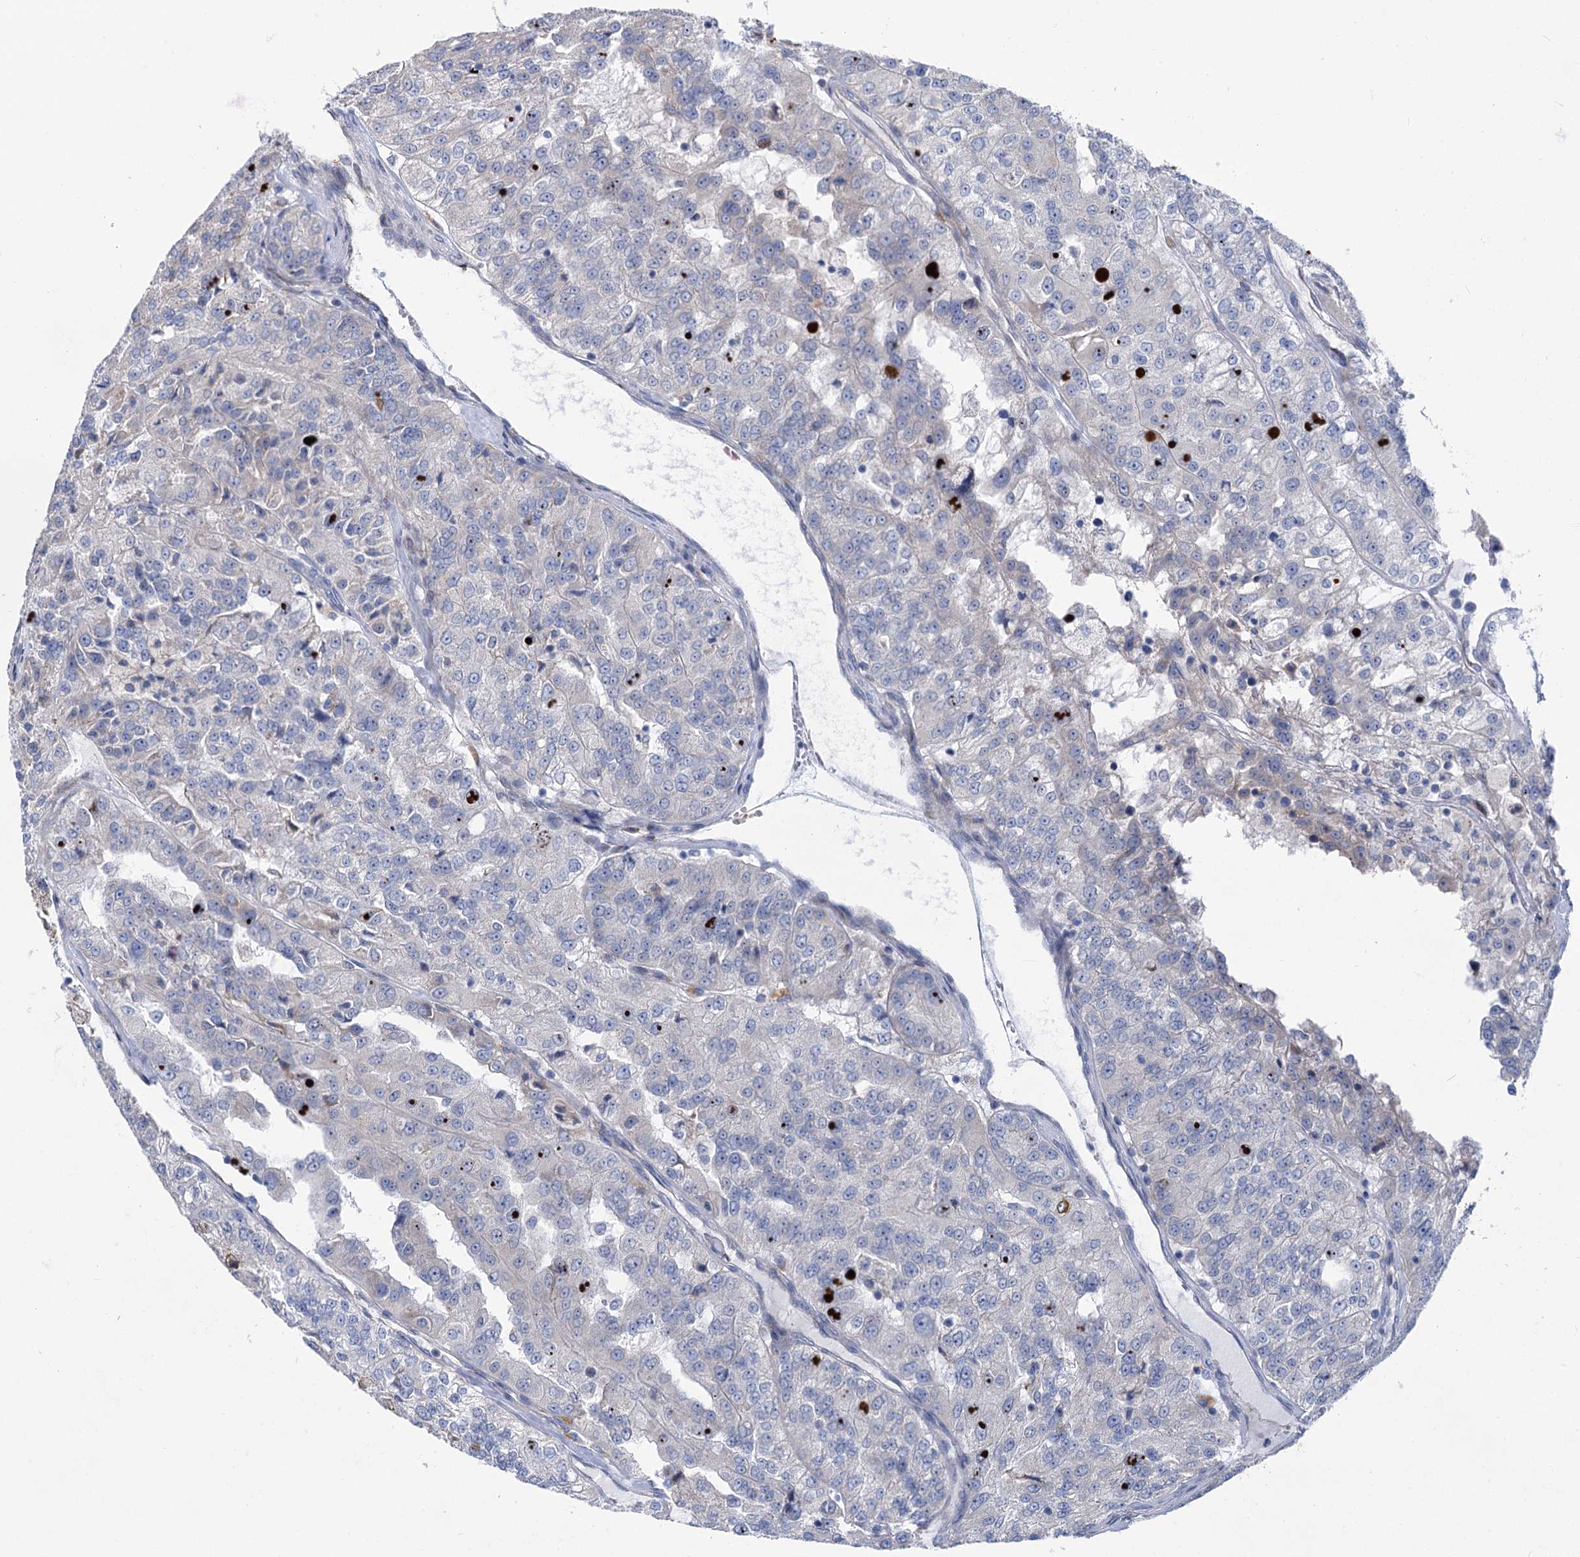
{"staining": {"intensity": "negative", "quantity": "none", "location": "none"}, "tissue": "renal cancer", "cell_type": "Tumor cells", "image_type": "cancer", "snomed": [{"axis": "morphology", "description": "Adenocarcinoma, NOS"}, {"axis": "topography", "description": "Kidney"}], "caption": "This is a micrograph of immunohistochemistry staining of renal adenocarcinoma, which shows no staining in tumor cells.", "gene": "PRSS35", "patient": {"sex": "female", "age": 63}}